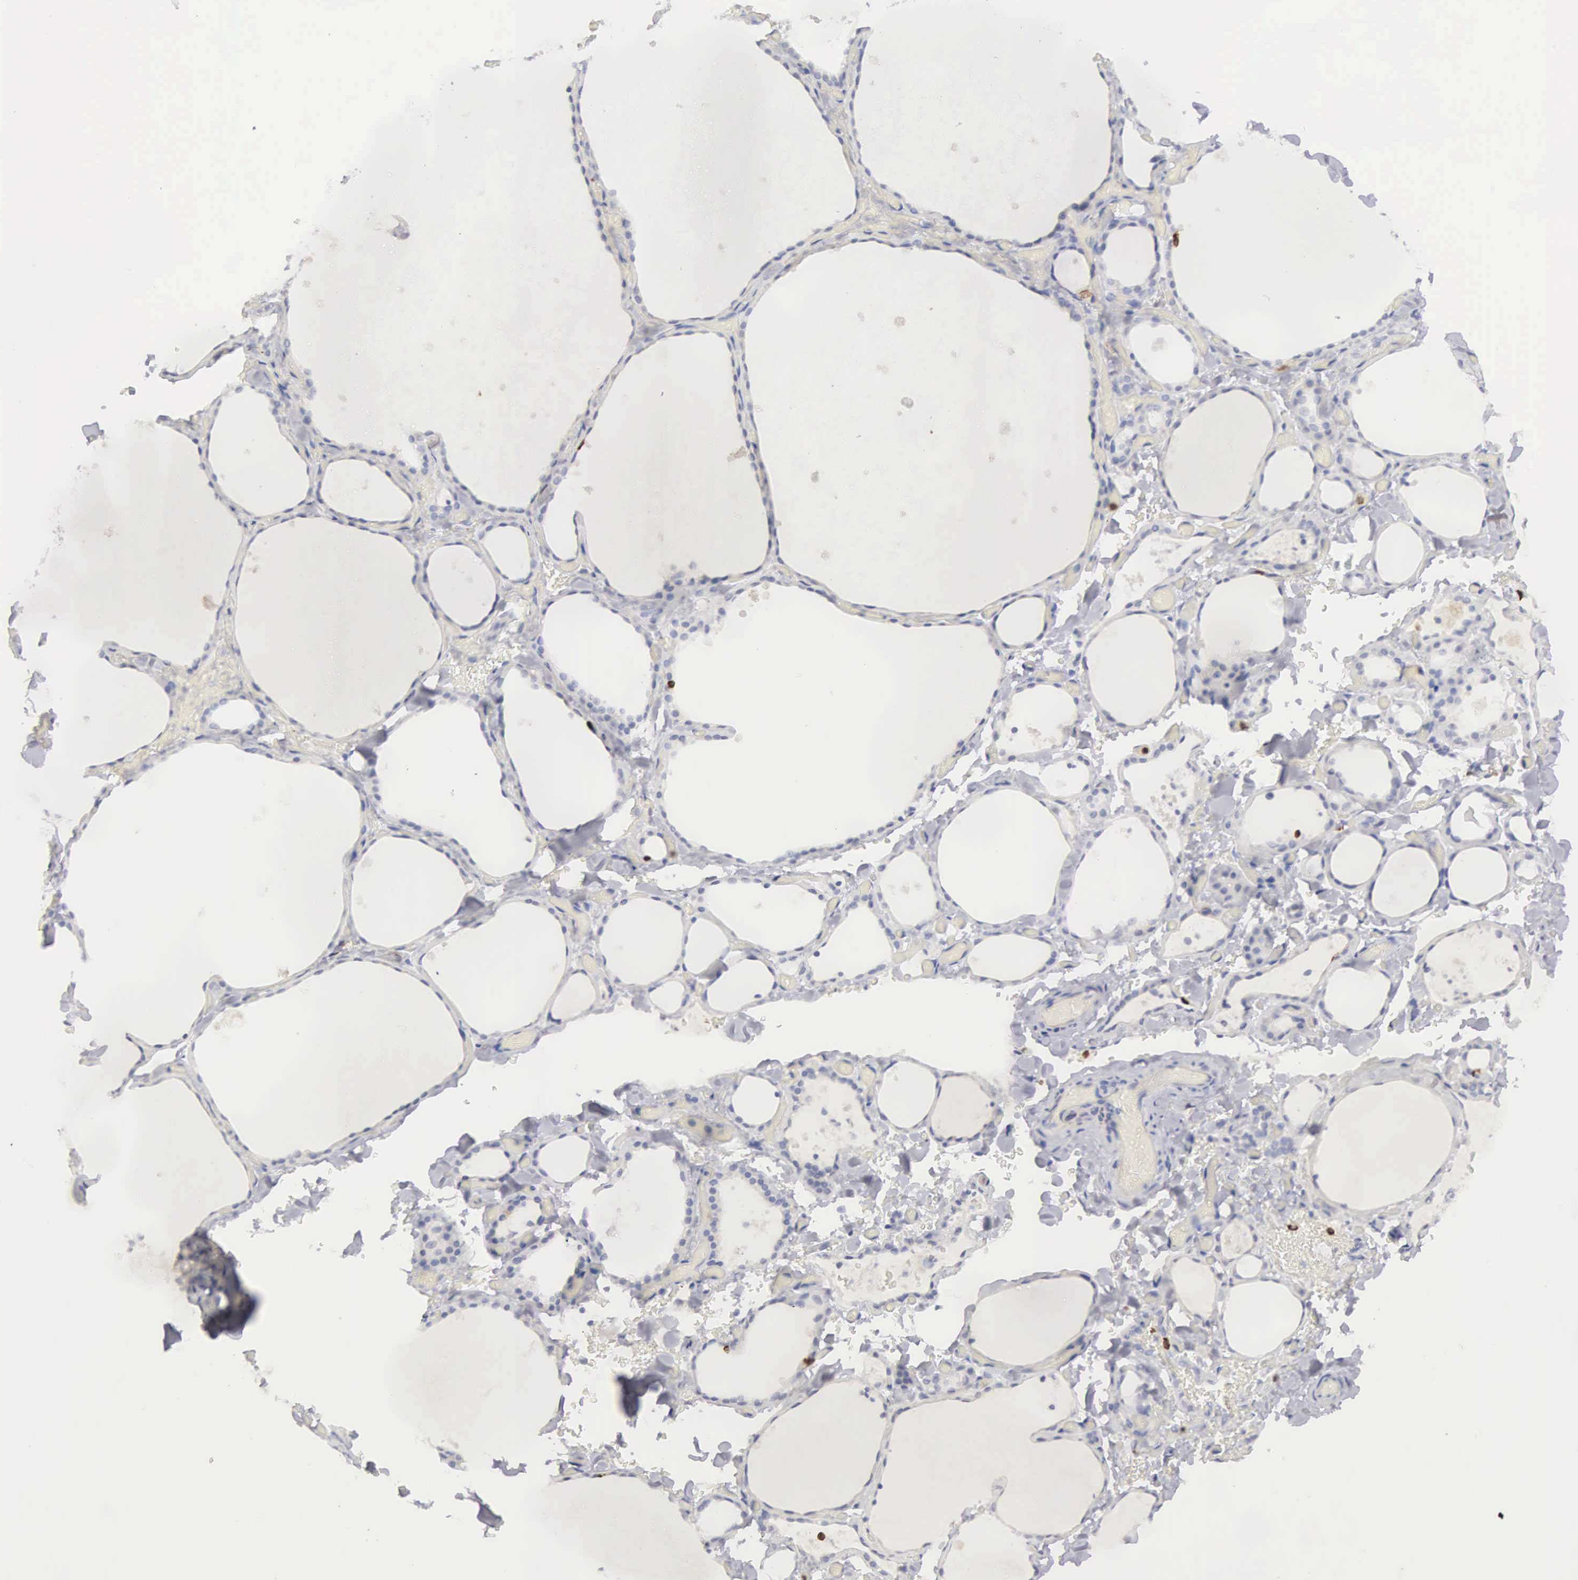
{"staining": {"intensity": "negative", "quantity": "none", "location": "none"}, "tissue": "thyroid gland", "cell_type": "Glandular cells", "image_type": "normal", "snomed": [{"axis": "morphology", "description": "Normal tissue, NOS"}, {"axis": "topography", "description": "Thyroid gland"}], "caption": "DAB immunohistochemical staining of normal thyroid gland displays no significant positivity in glandular cells.", "gene": "ENSG00000285304", "patient": {"sex": "male", "age": 34}}